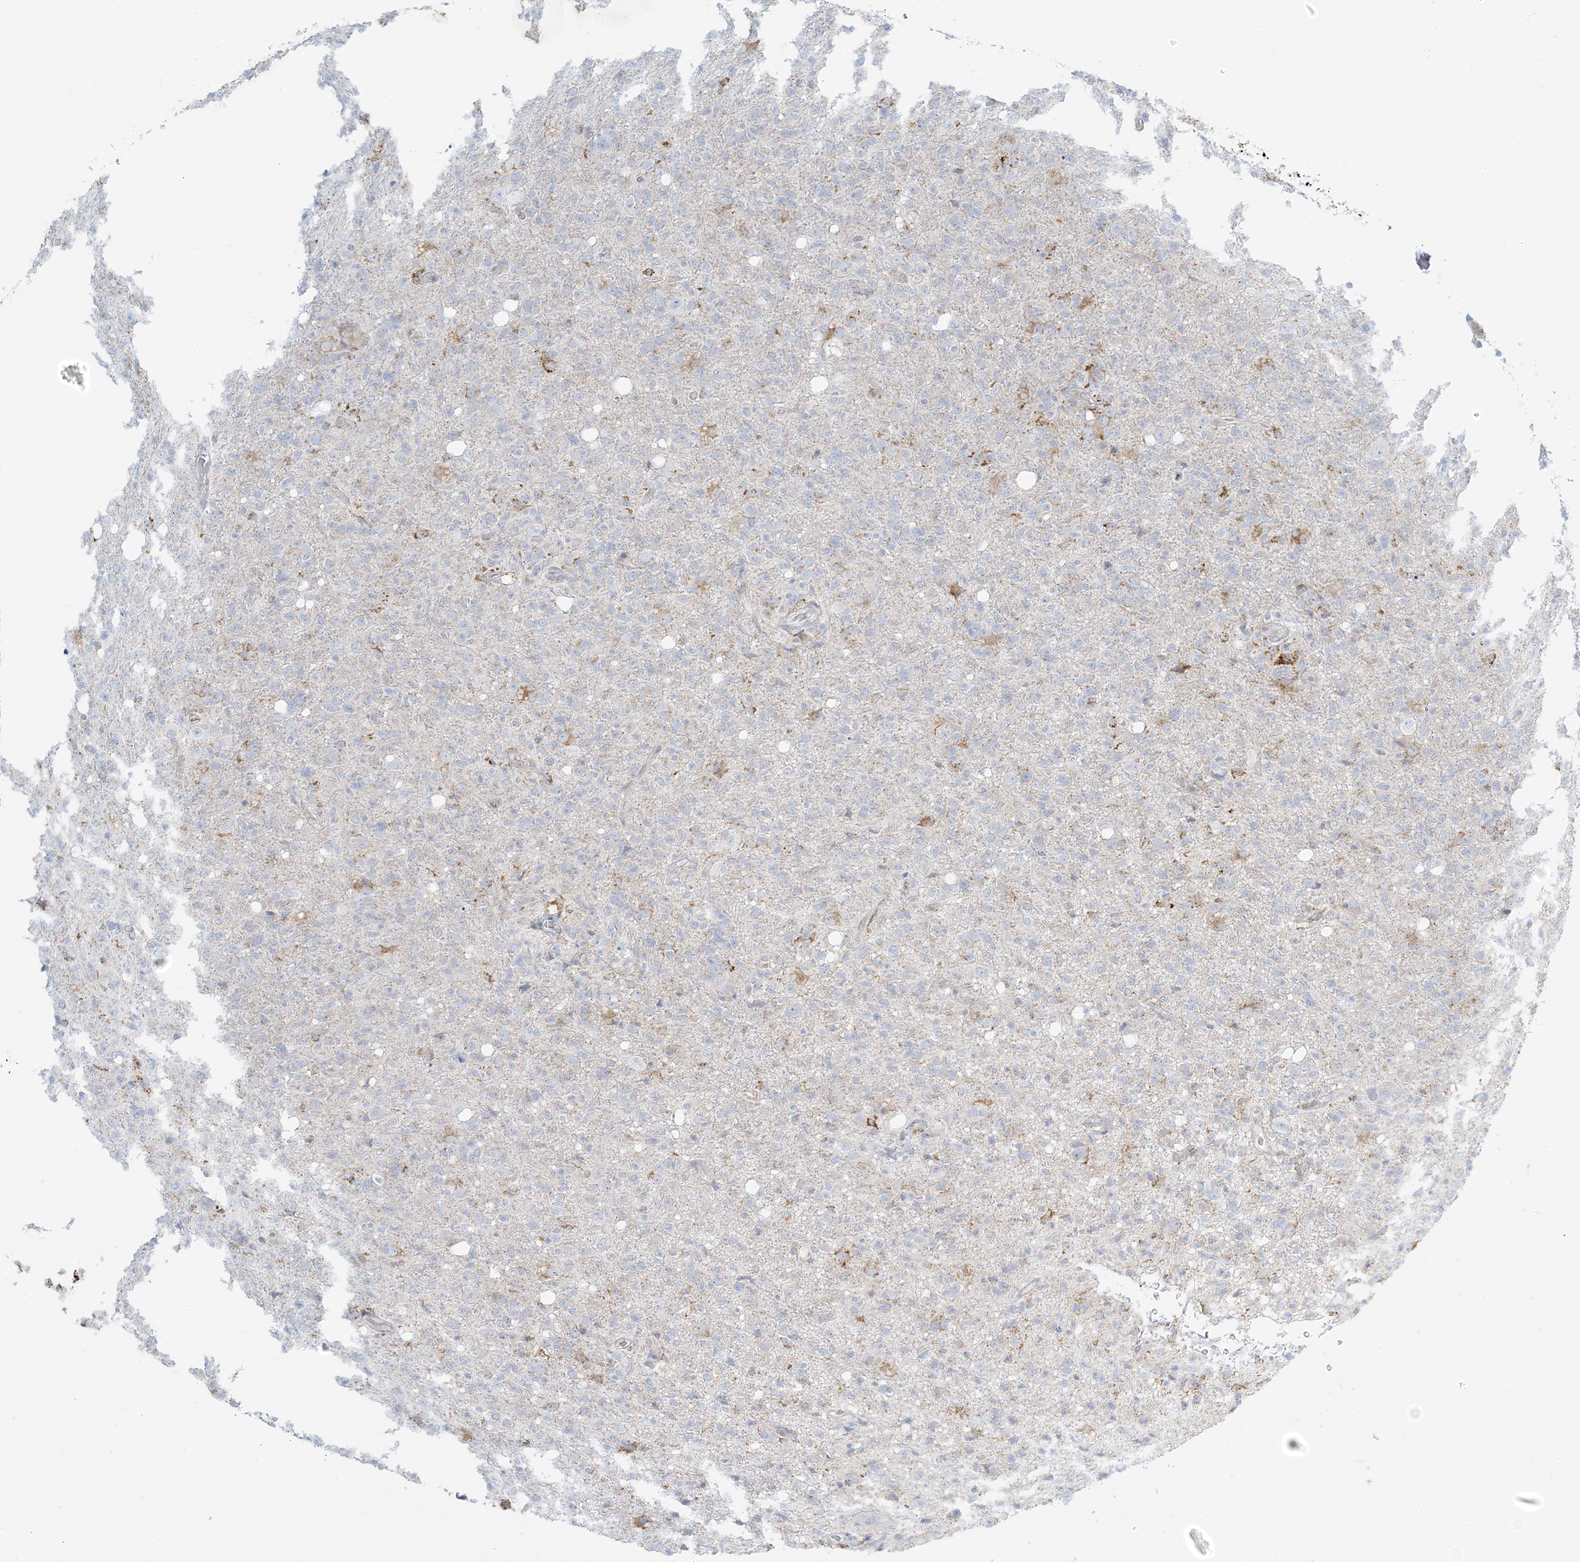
{"staining": {"intensity": "negative", "quantity": "none", "location": "none"}, "tissue": "glioma", "cell_type": "Tumor cells", "image_type": "cancer", "snomed": [{"axis": "morphology", "description": "Glioma, malignant, High grade"}, {"axis": "topography", "description": "Brain"}], "caption": "High magnification brightfield microscopy of high-grade glioma (malignant) stained with DAB (3,3'-diaminobenzidine) (brown) and counterstained with hematoxylin (blue): tumor cells show no significant expression. Brightfield microscopy of immunohistochemistry (IHC) stained with DAB (brown) and hematoxylin (blue), captured at high magnification.", "gene": "ZDHHC4", "patient": {"sex": "female", "age": 57}}